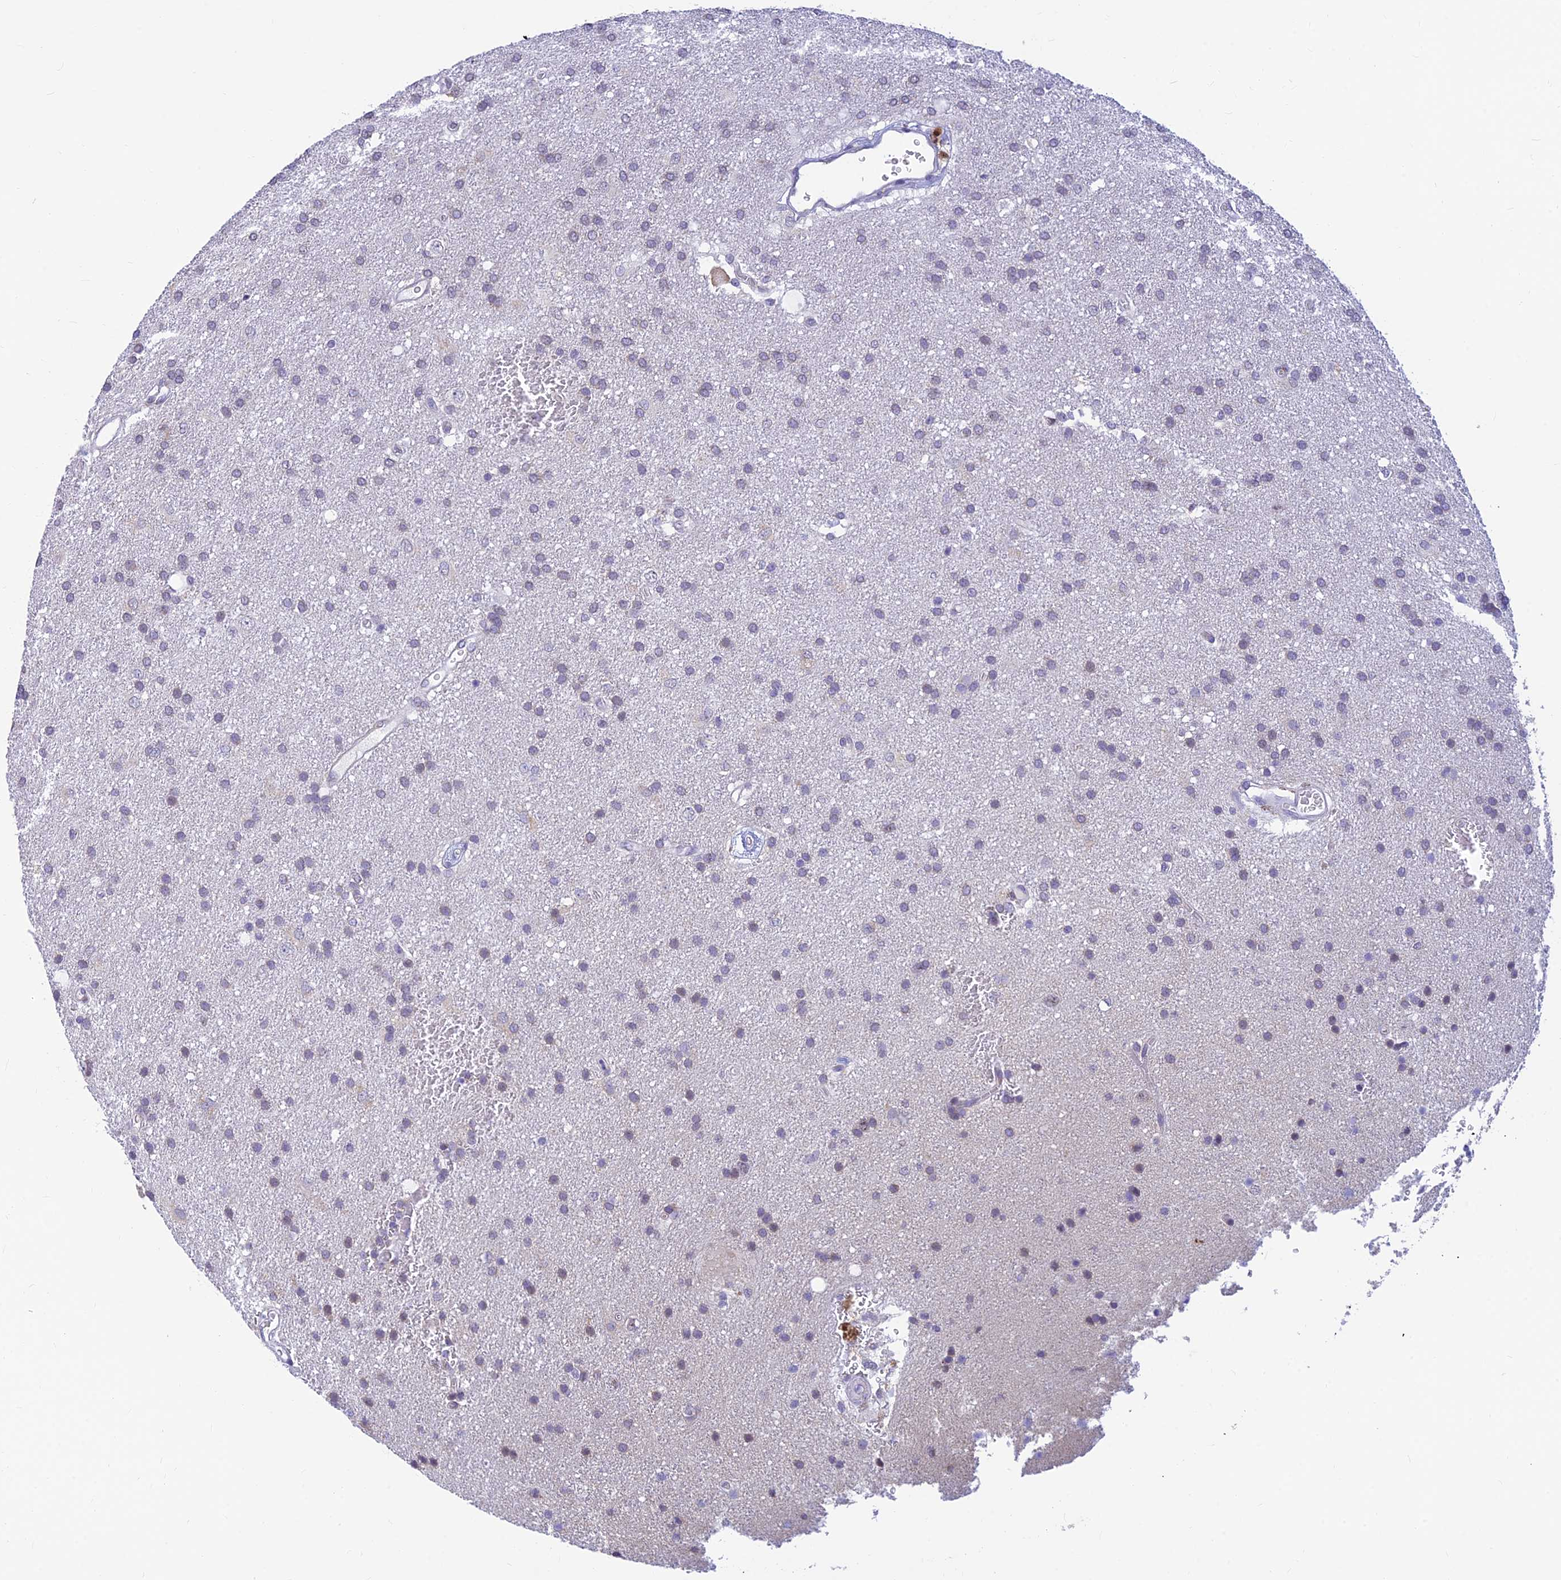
{"staining": {"intensity": "negative", "quantity": "none", "location": "none"}, "tissue": "glioma", "cell_type": "Tumor cells", "image_type": "cancer", "snomed": [{"axis": "morphology", "description": "Glioma, malignant, Low grade"}, {"axis": "topography", "description": "Brain"}], "caption": "Human low-grade glioma (malignant) stained for a protein using IHC demonstrates no positivity in tumor cells.", "gene": "INKA1", "patient": {"sex": "male", "age": 66}}